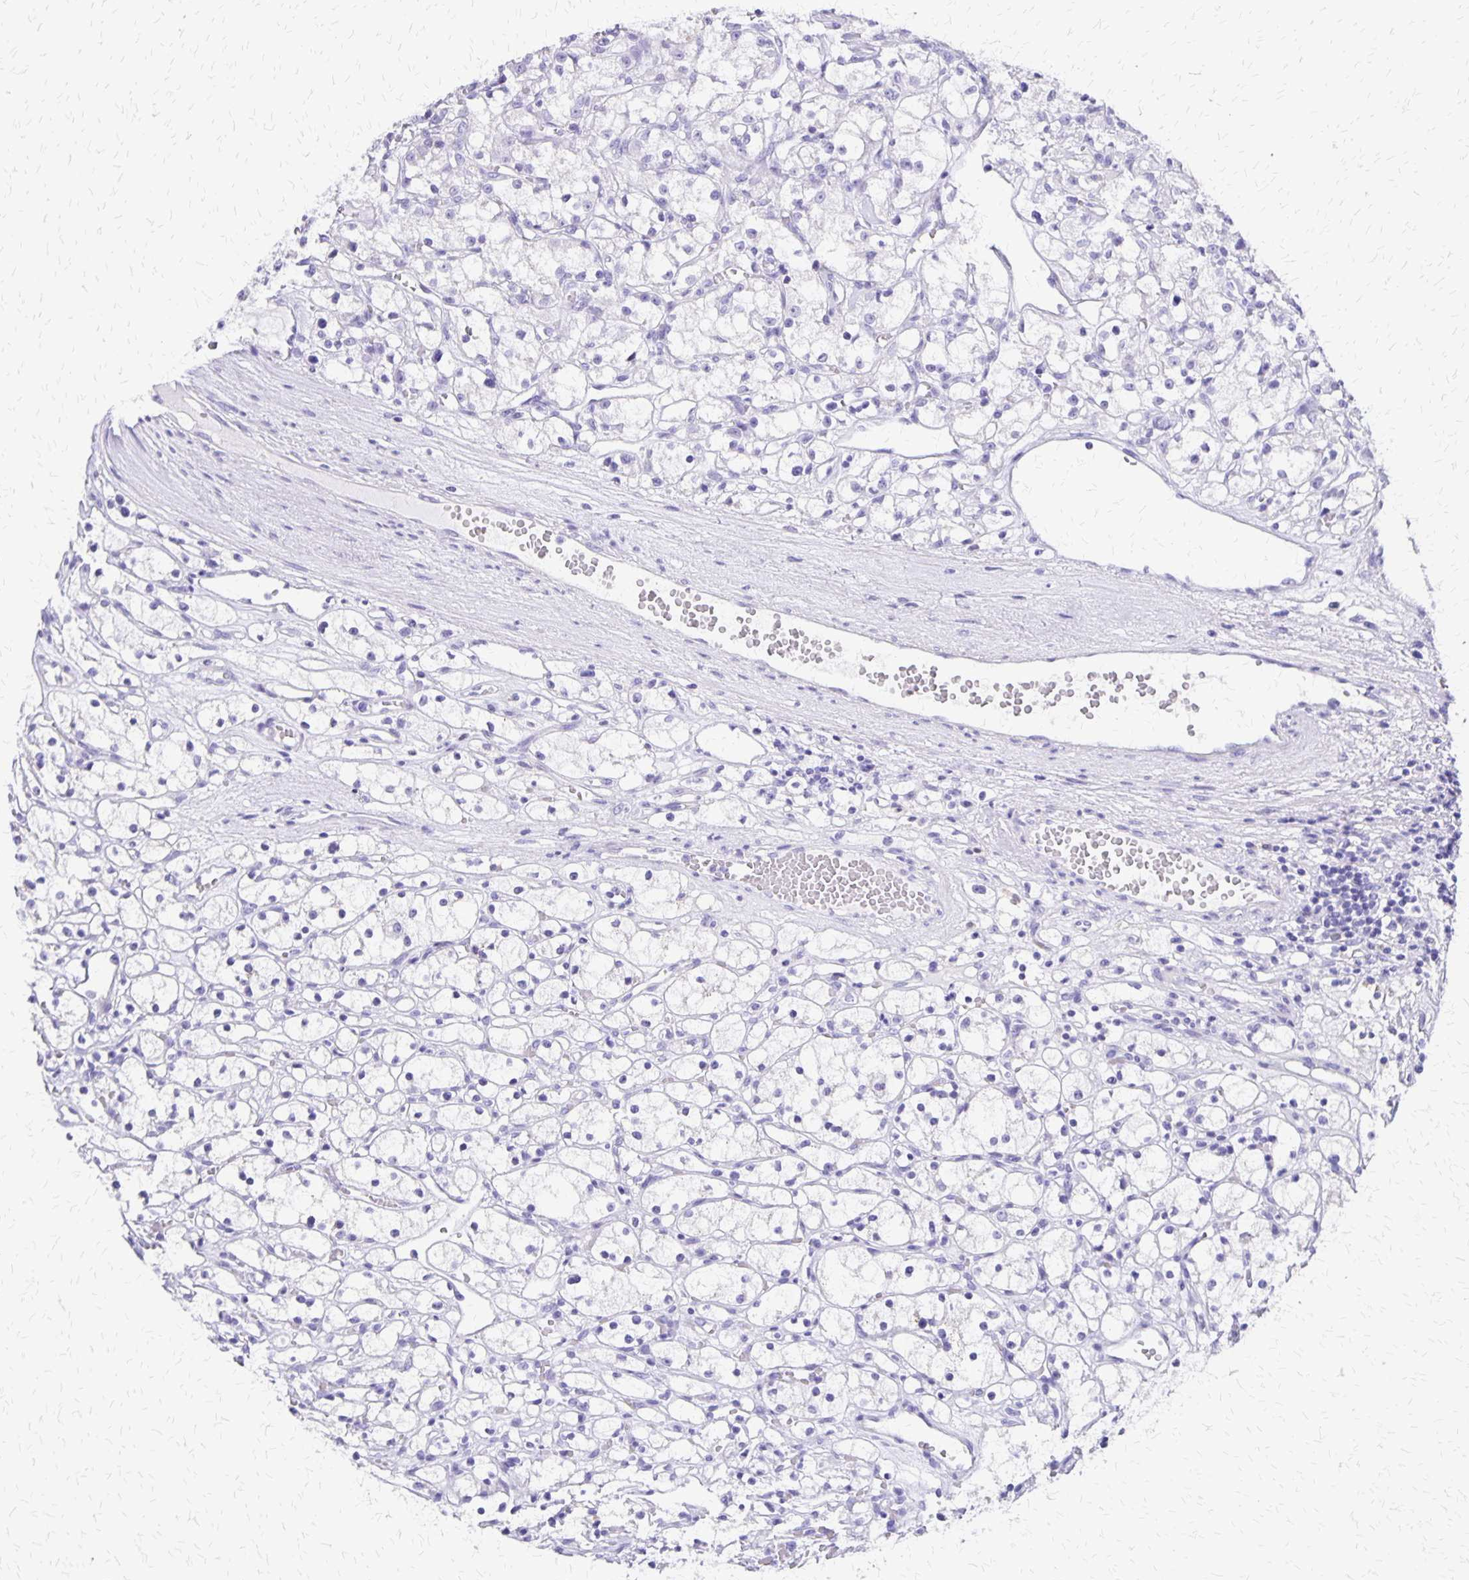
{"staining": {"intensity": "negative", "quantity": "none", "location": "none"}, "tissue": "renal cancer", "cell_type": "Tumor cells", "image_type": "cancer", "snomed": [{"axis": "morphology", "description": "Adenocarcinoma, NOS"}, {"axis": "topography", "description": "Kidney"}], "caption": "An IHC image of renal cancer (adenocarcinoma) is shown. There is no staining in tumor cells of renal cancer (adenocarcinoma).", "gene": "SLC13A2", "patient": {"sex": "female", "age": 59}}